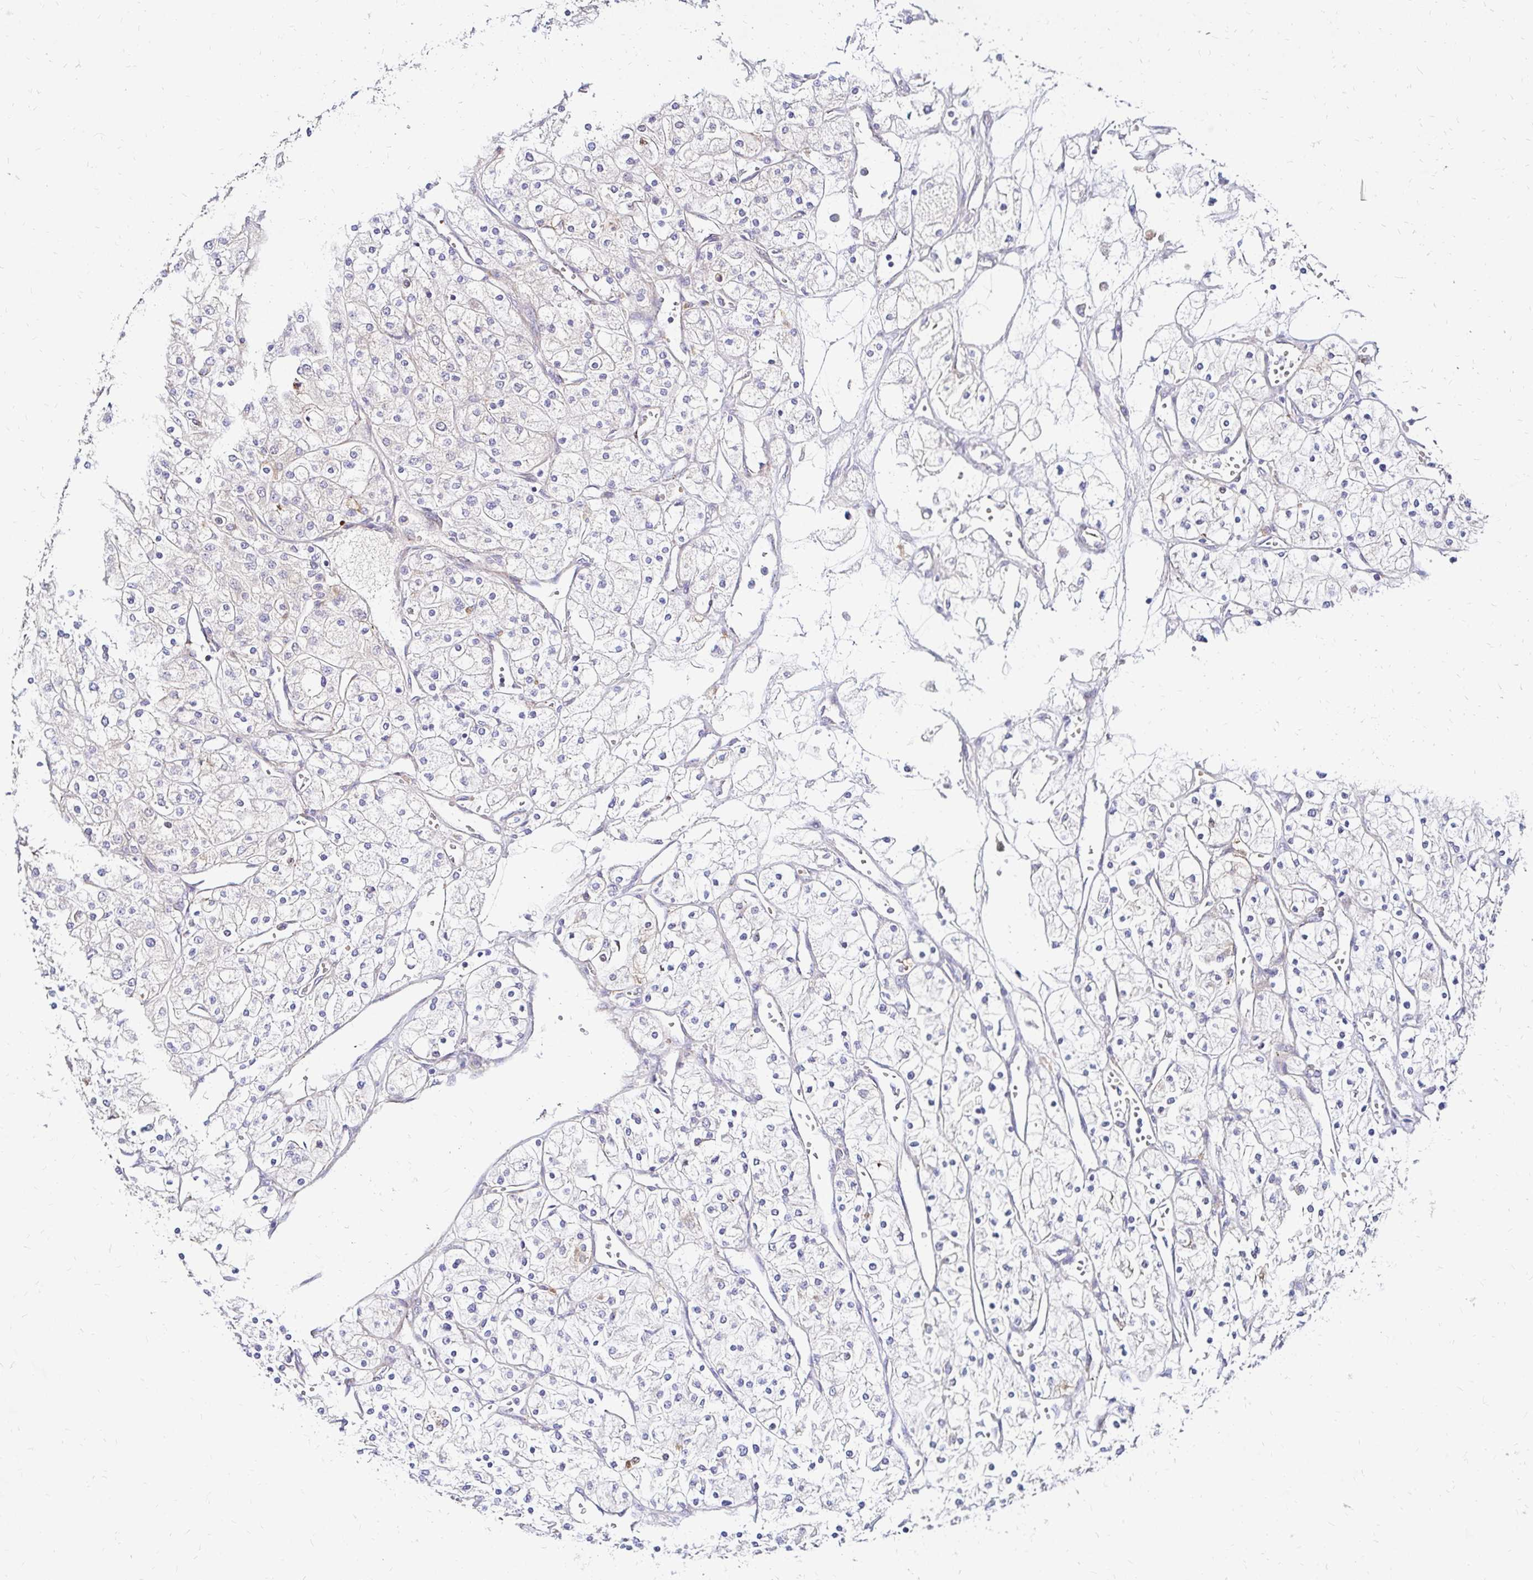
{"staining": {"intensity": "weak", "quantity": "<25%", "location": "cytoplasmic/membranous"}, "tissue": "renal cancer", "cell_type": "Tumor cells", "image_type": "cancer", "snomed": [{"axis": "morphology", "description": "Adenocarcinoma, NOS"}, {"axis": "topography", "description": "Kidney"}], "caption": "Renal adenocarcinoma was stained to show a protein in brown. There is no significant expression in tumor cells.", "gene": "IDUA", "patient": {"sex": "male", "age": 80}}